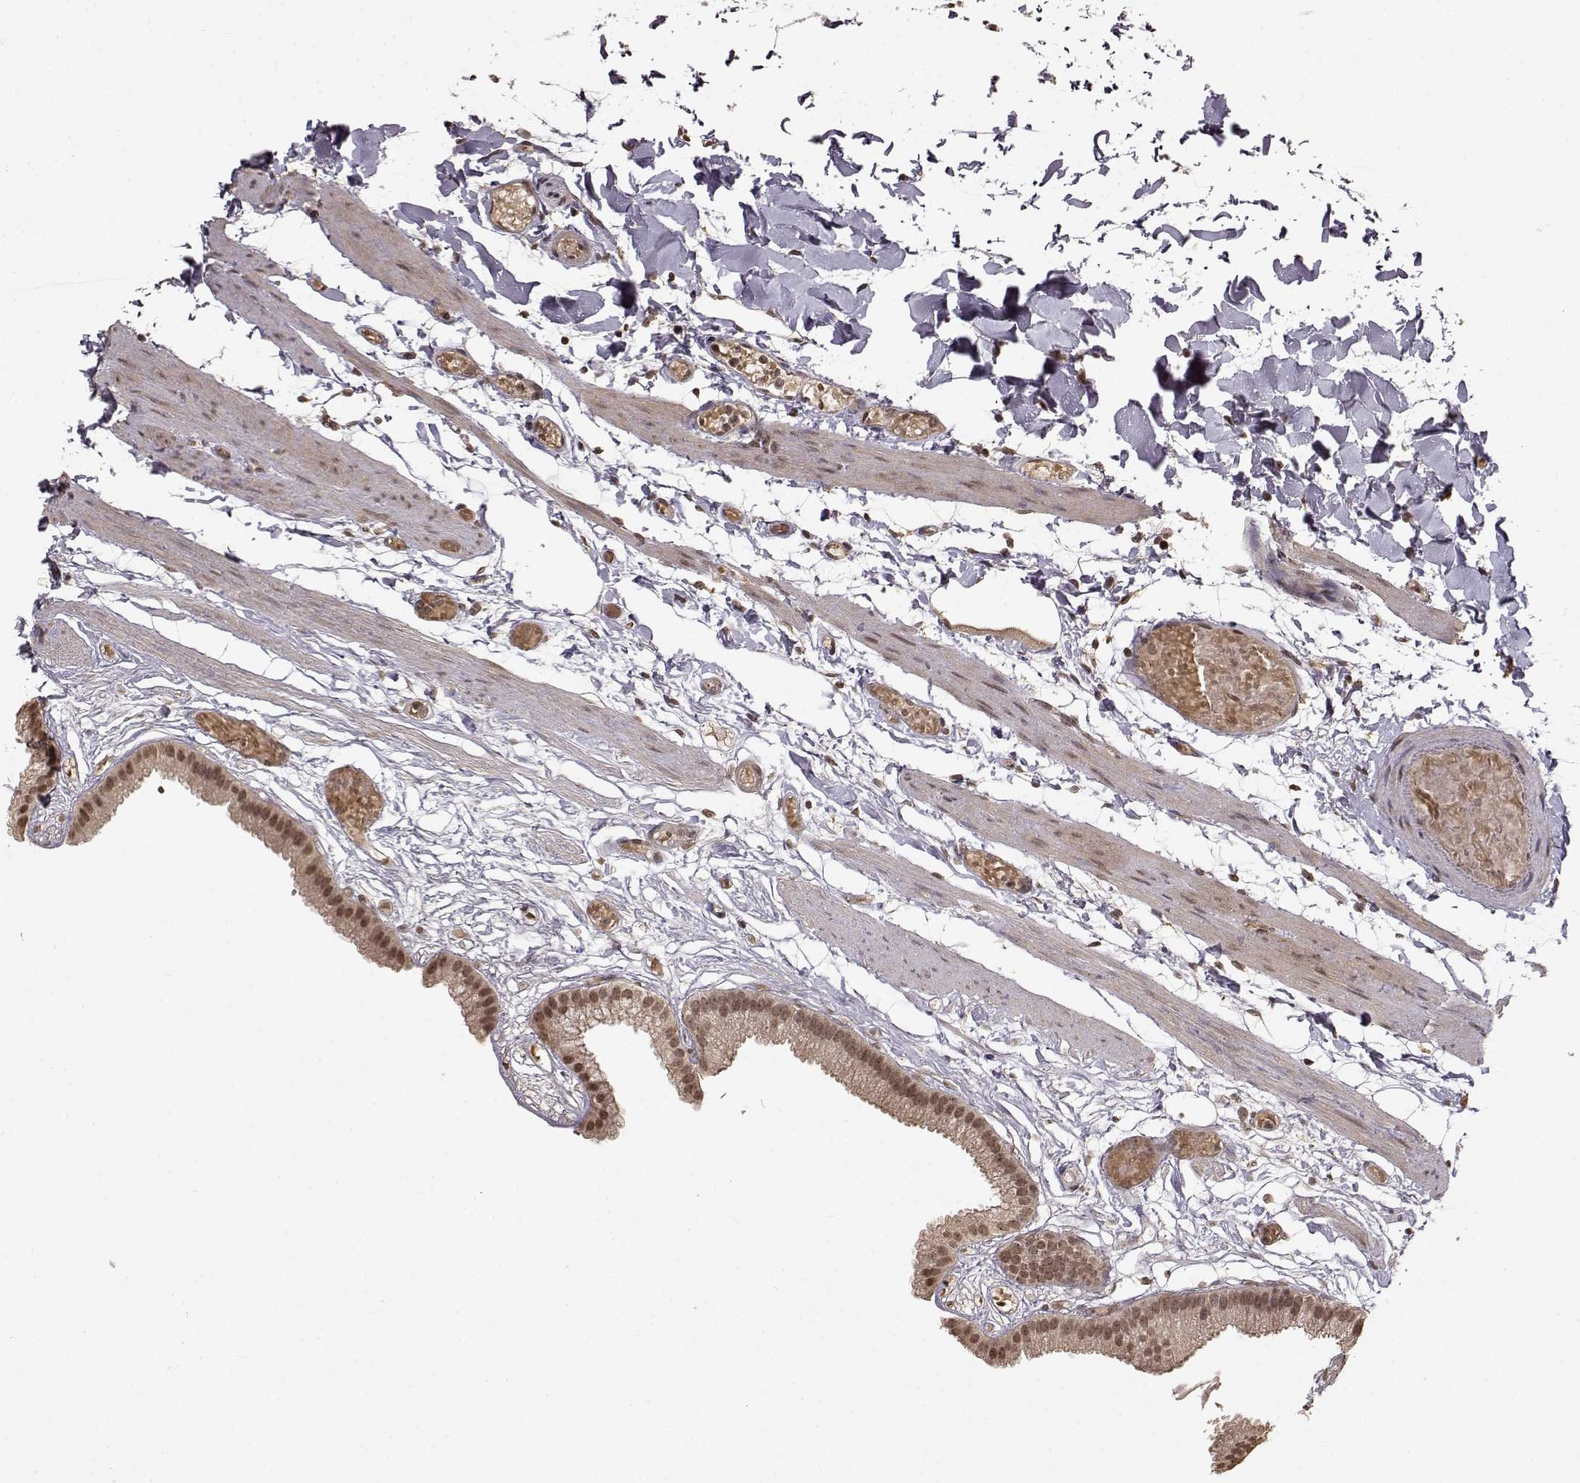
{"staining": {"intensity": "weak", "quantity": "25%-75%", "location": "nuclear"}, "tissue": "gallbladder", "cell_type": "Glandular cells", "image_type": "normal", "snomed": [{"axis": "morphology", "description": "Normal tissue, NOS"}, {"axis": "topography", "description": "Gallbladder"}], "caption": "About 25%-75% of glandular cells in unremarkable gallbladder exhibit weak nuclear protein staining as visualized by brown immunohistochemical staining.", "gene": "NTRK2", "patient": {"sex": "female", "age": 45}}